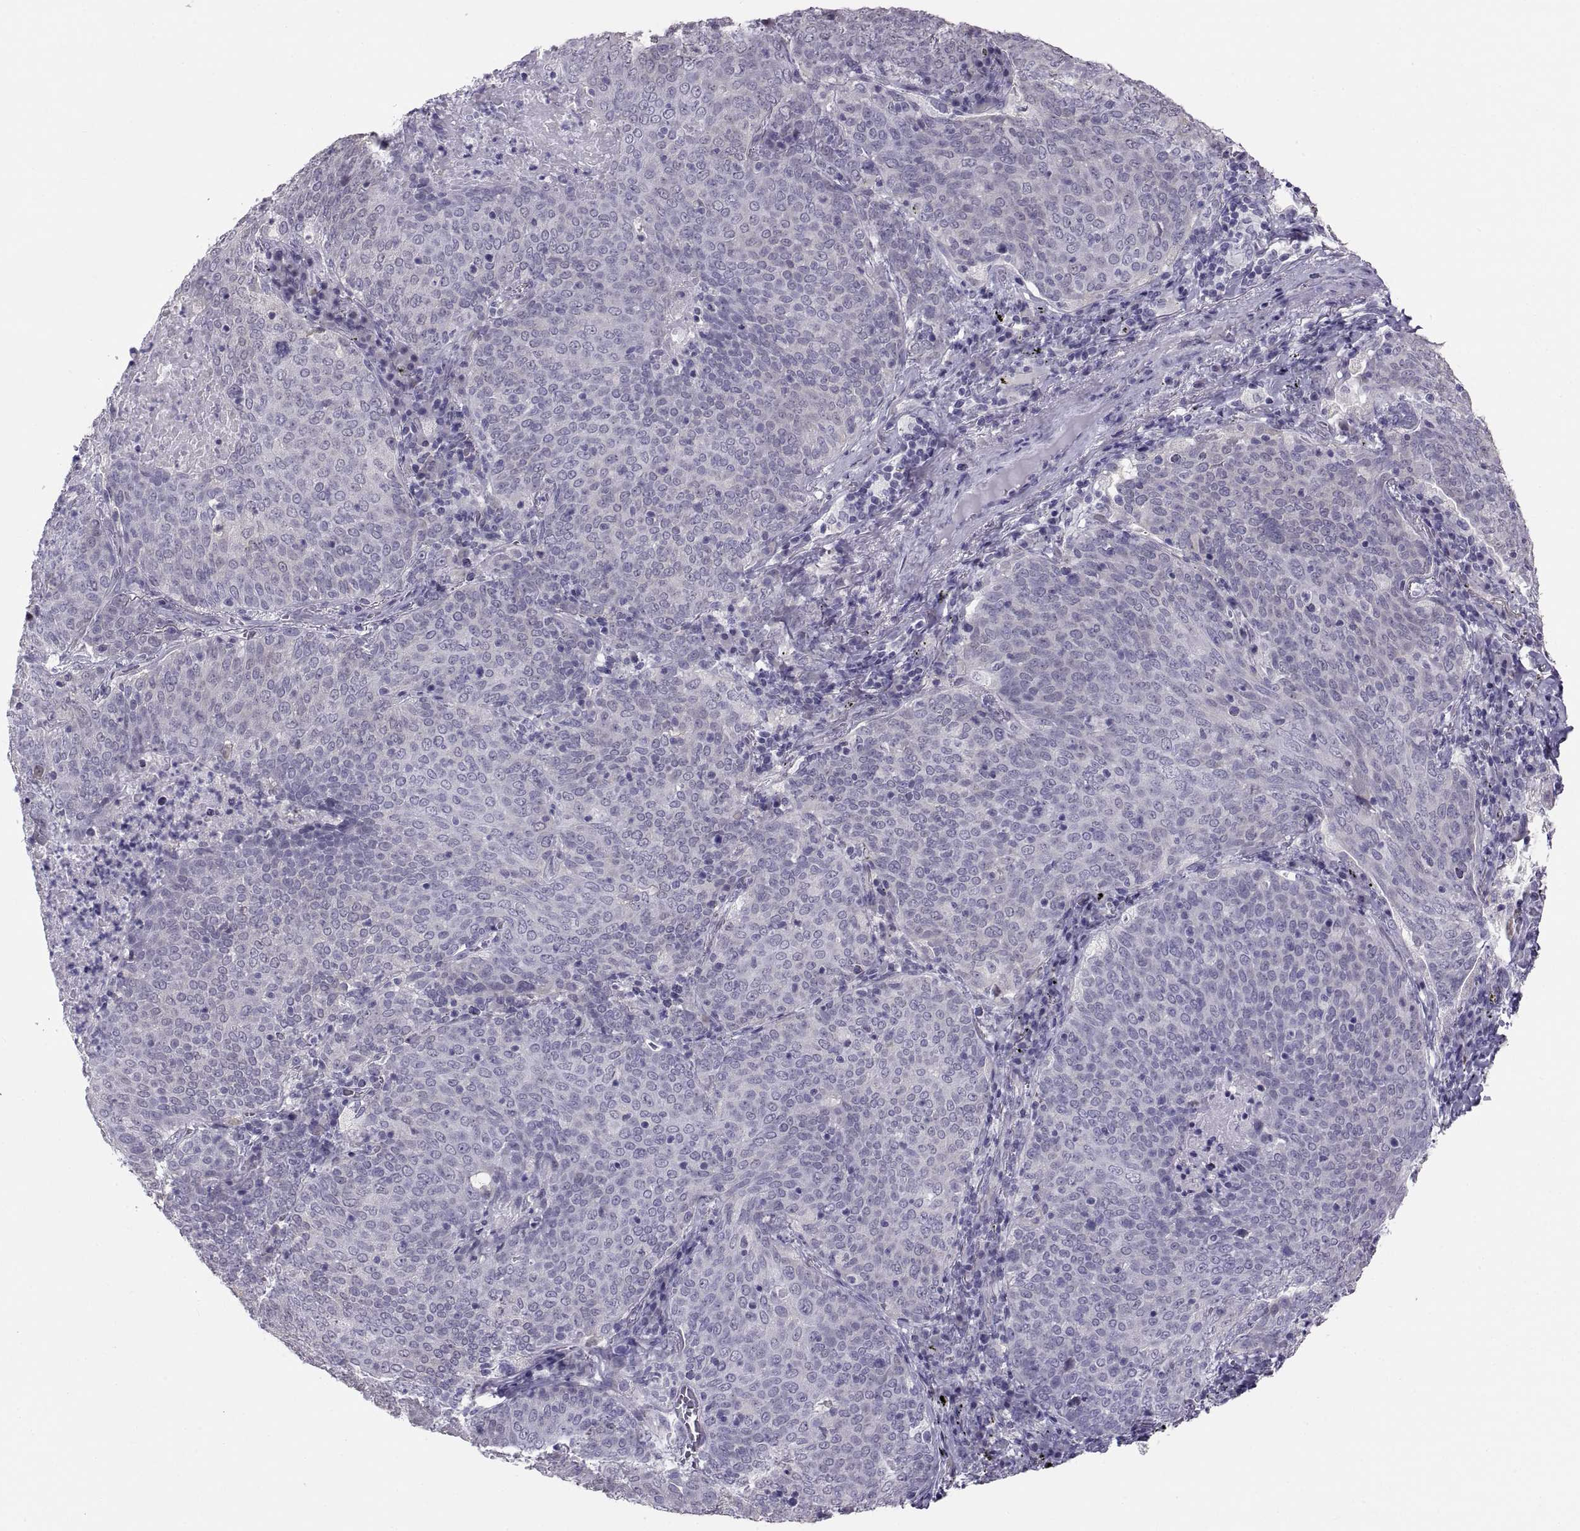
{"staining": {"intensity": "negative", "quantity": "none", "location": "none"}, "tissue": "lung cancer", "cell_type": "Tumor cells", "image_type": "cancer", "snomed": [{"axis": "morphology", "description": "Squamous cell carcinoma, NOS"}, {"axis": "topography", "description": "Lung"}], "caption": "Photomicrograph shows no significant protein expression in tumor cells of lung cancer (squamous cell carcinoma).", "gene": "FAM170A", "patient": {"sex": "male", "age": 82}}